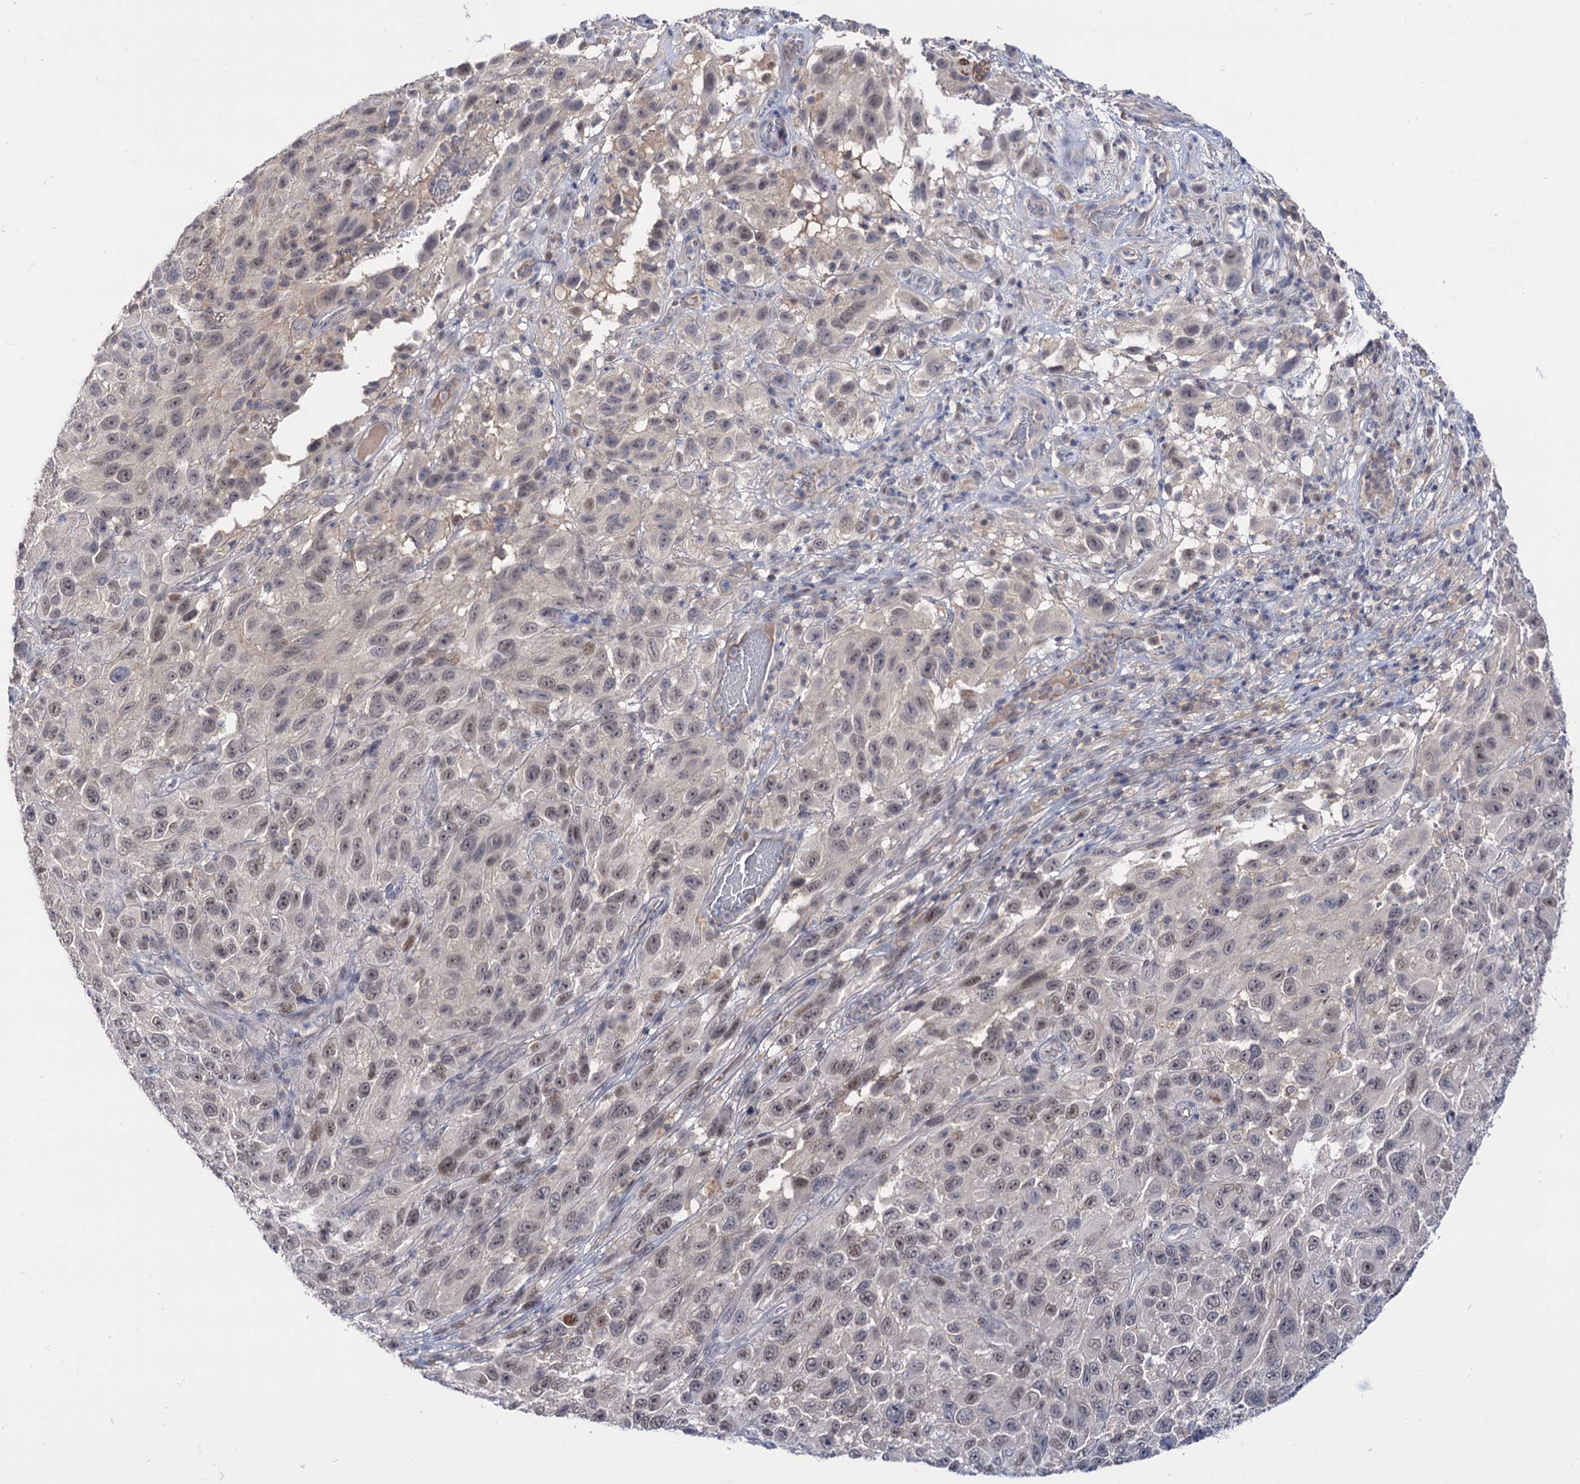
{"staining": {"intensity": "weak", "quantity": ">75%", "location": "nuclear"}, "tissue": "melanoma", "cell_type": "Tumor cells", "image_type": "cancer", "snomed": [{"axis": "morphology", "description": "Malignant melanoma, NOS"}, {"axis": "topography", "description": "Skin"}], "caption": "Weak nuclear protein staining is seen in about >75% of tumor cells in melanoma.", "gene": "NEK10", "patient": {"sex": "female", "age": 96}}